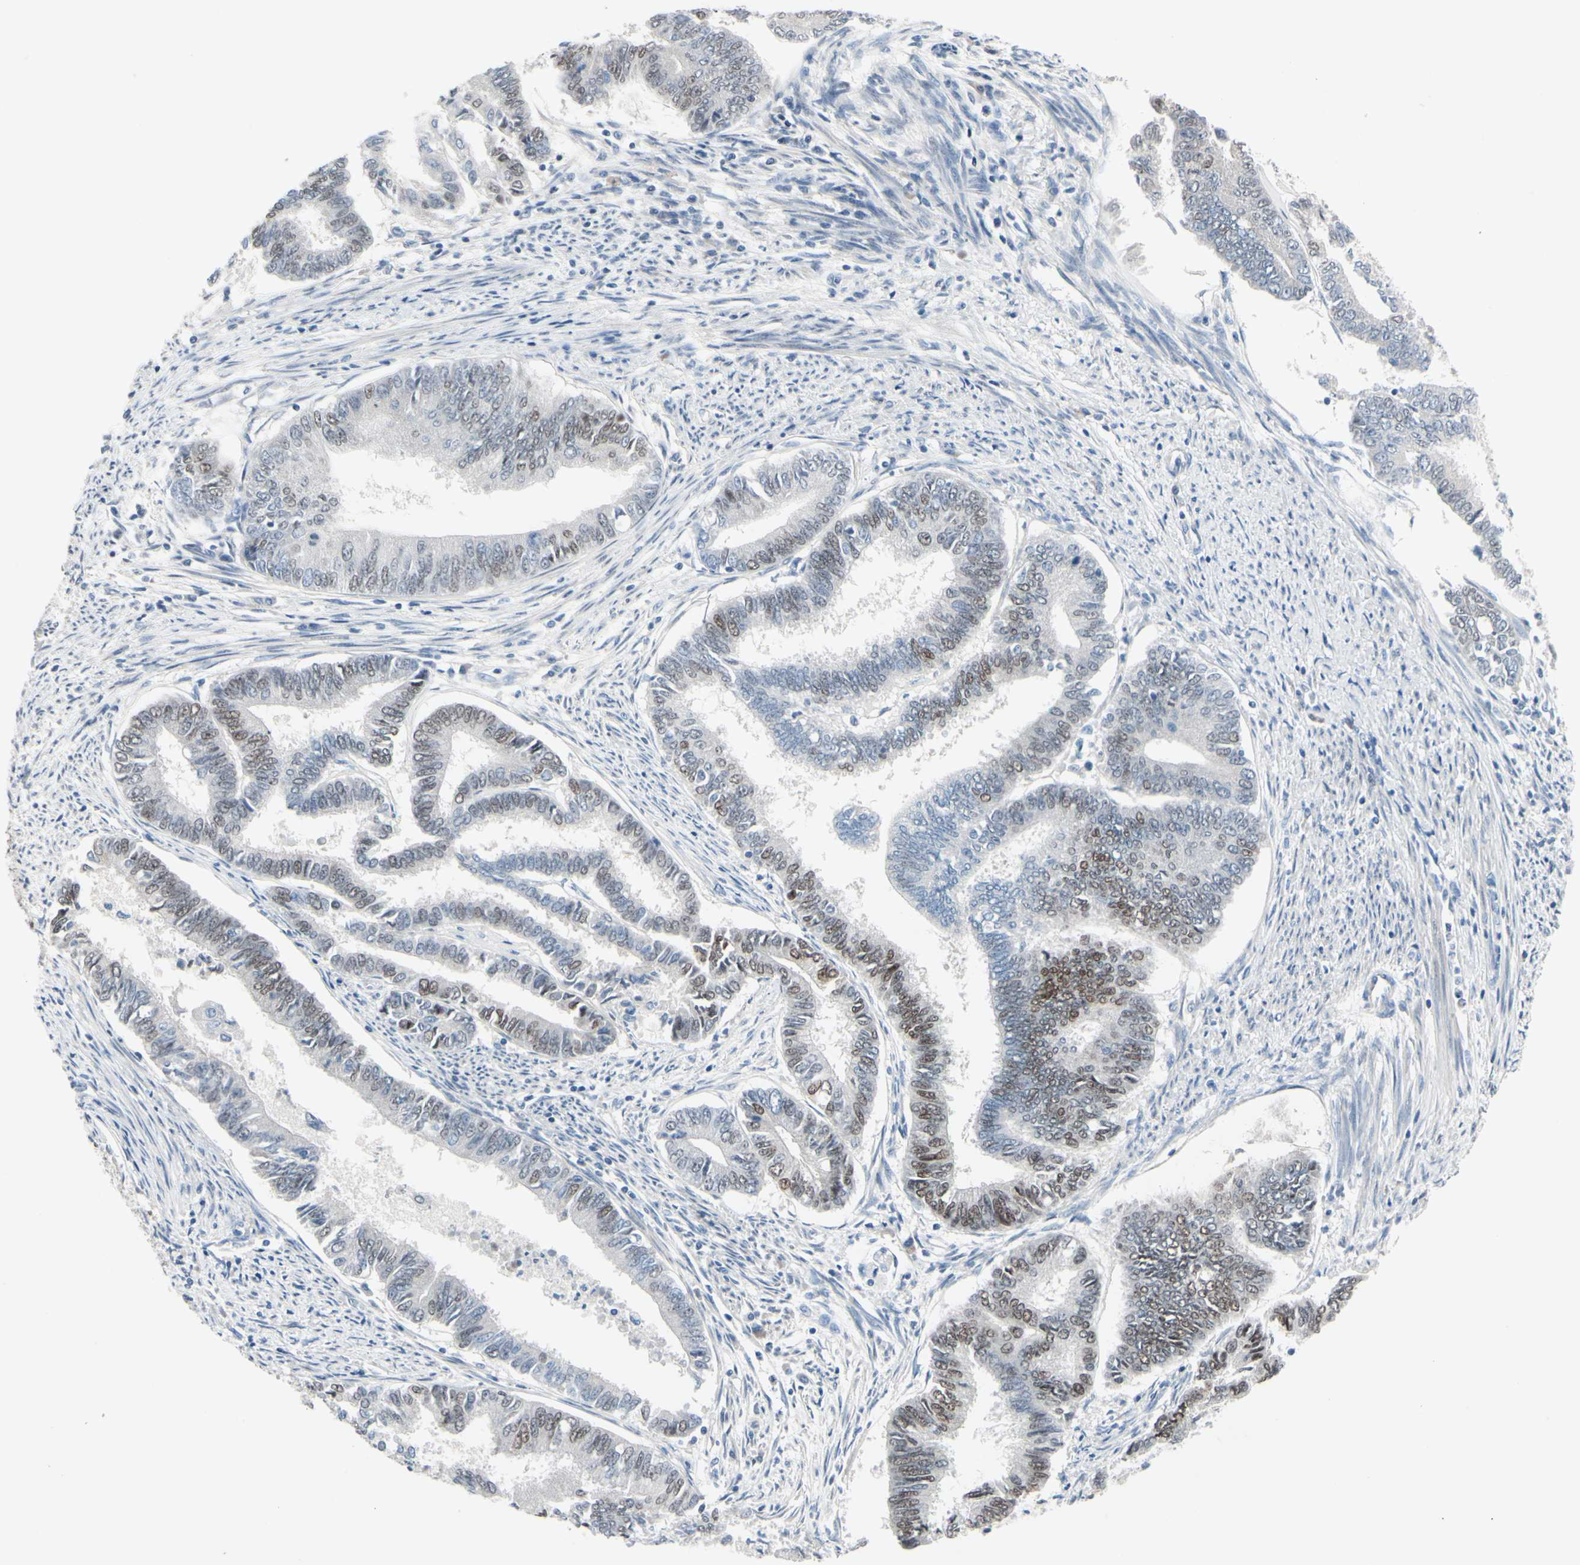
{"staining": {"intensity": "moderate", "quantity": "25%-75%", "location": "nuclear"}, "tissue": "endometrial cancer", "cell_type": "Tumor cells", "image_type": "cancer", "snomed": [{"axis": "morphology", "description": "Adenocarcinoma, NOS"}, {"axis": "topography", "description": "Endometrium"}], "caption": "A medium amount of moderate nuclear staining is appreciated in about 25%-75% of tumor cells in endometrial adenocarcinoma tissue.", "gene": "PGR", "patient": {"sex": "female", "age": 86}}